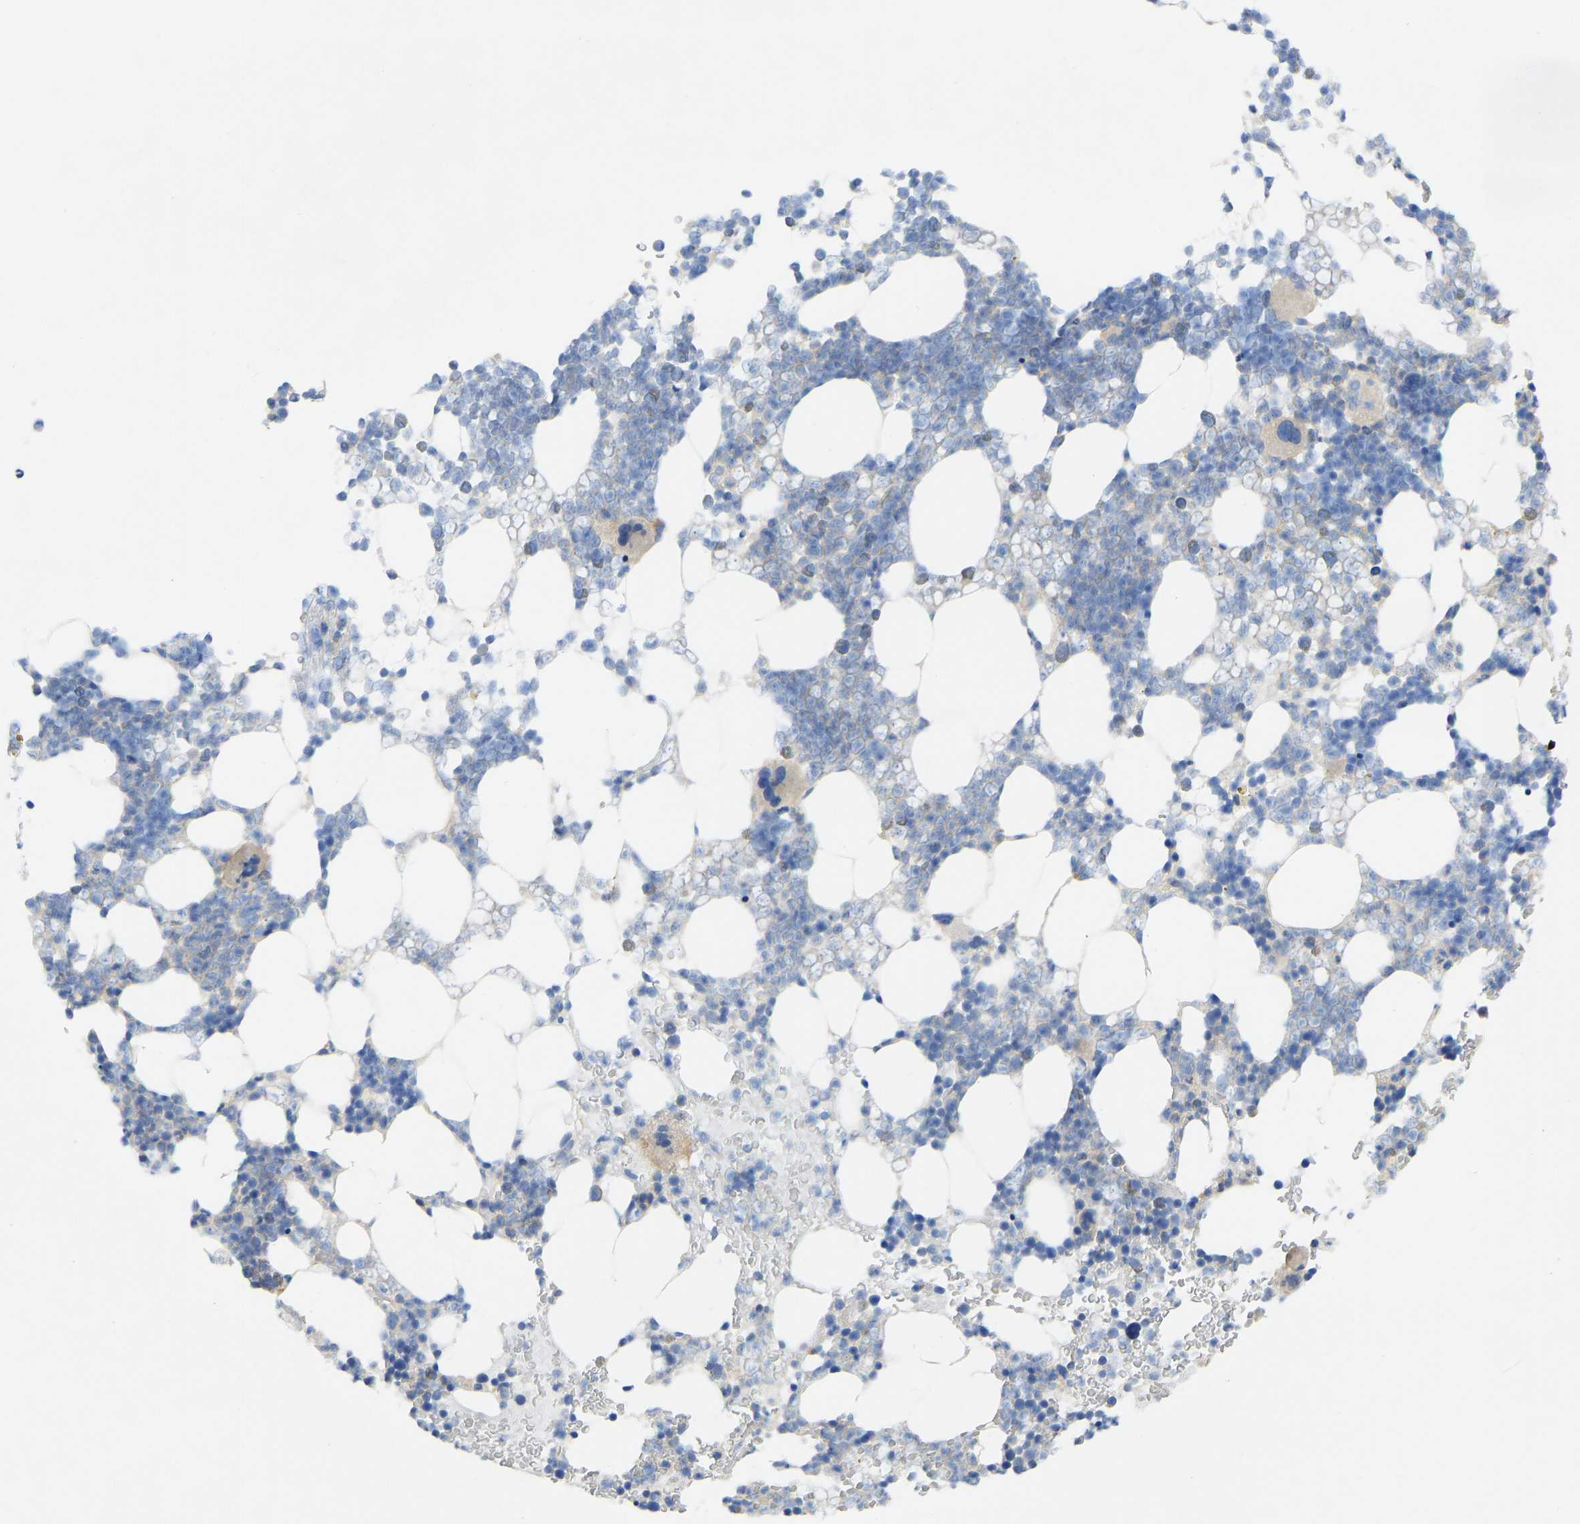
{"staining": {"intensity": "weak", "quantity": "<25%", "location": "cytoplasmic/membranous"}, "tissue": "bone marrow", "cell_type": "Hematopoietic cells", "image_type": "normal", "snomed": [{"axis": "morphology", "description": "Normal tissue, NOS"}, {"axis": "morphology", "description": "Inflammation, NOS"}, {"axis": "topography", "description": "Bone marrow"}], "caption": "IHC photomicrograph of normal bone marrow: bone marrow stained with DAB (3,3'-diaminobenzidine) demonstrates no significant protein expression in hematopoietic cells.", "gene": "PPP3CA", "patient": {"sex": "female", "age": 67}}